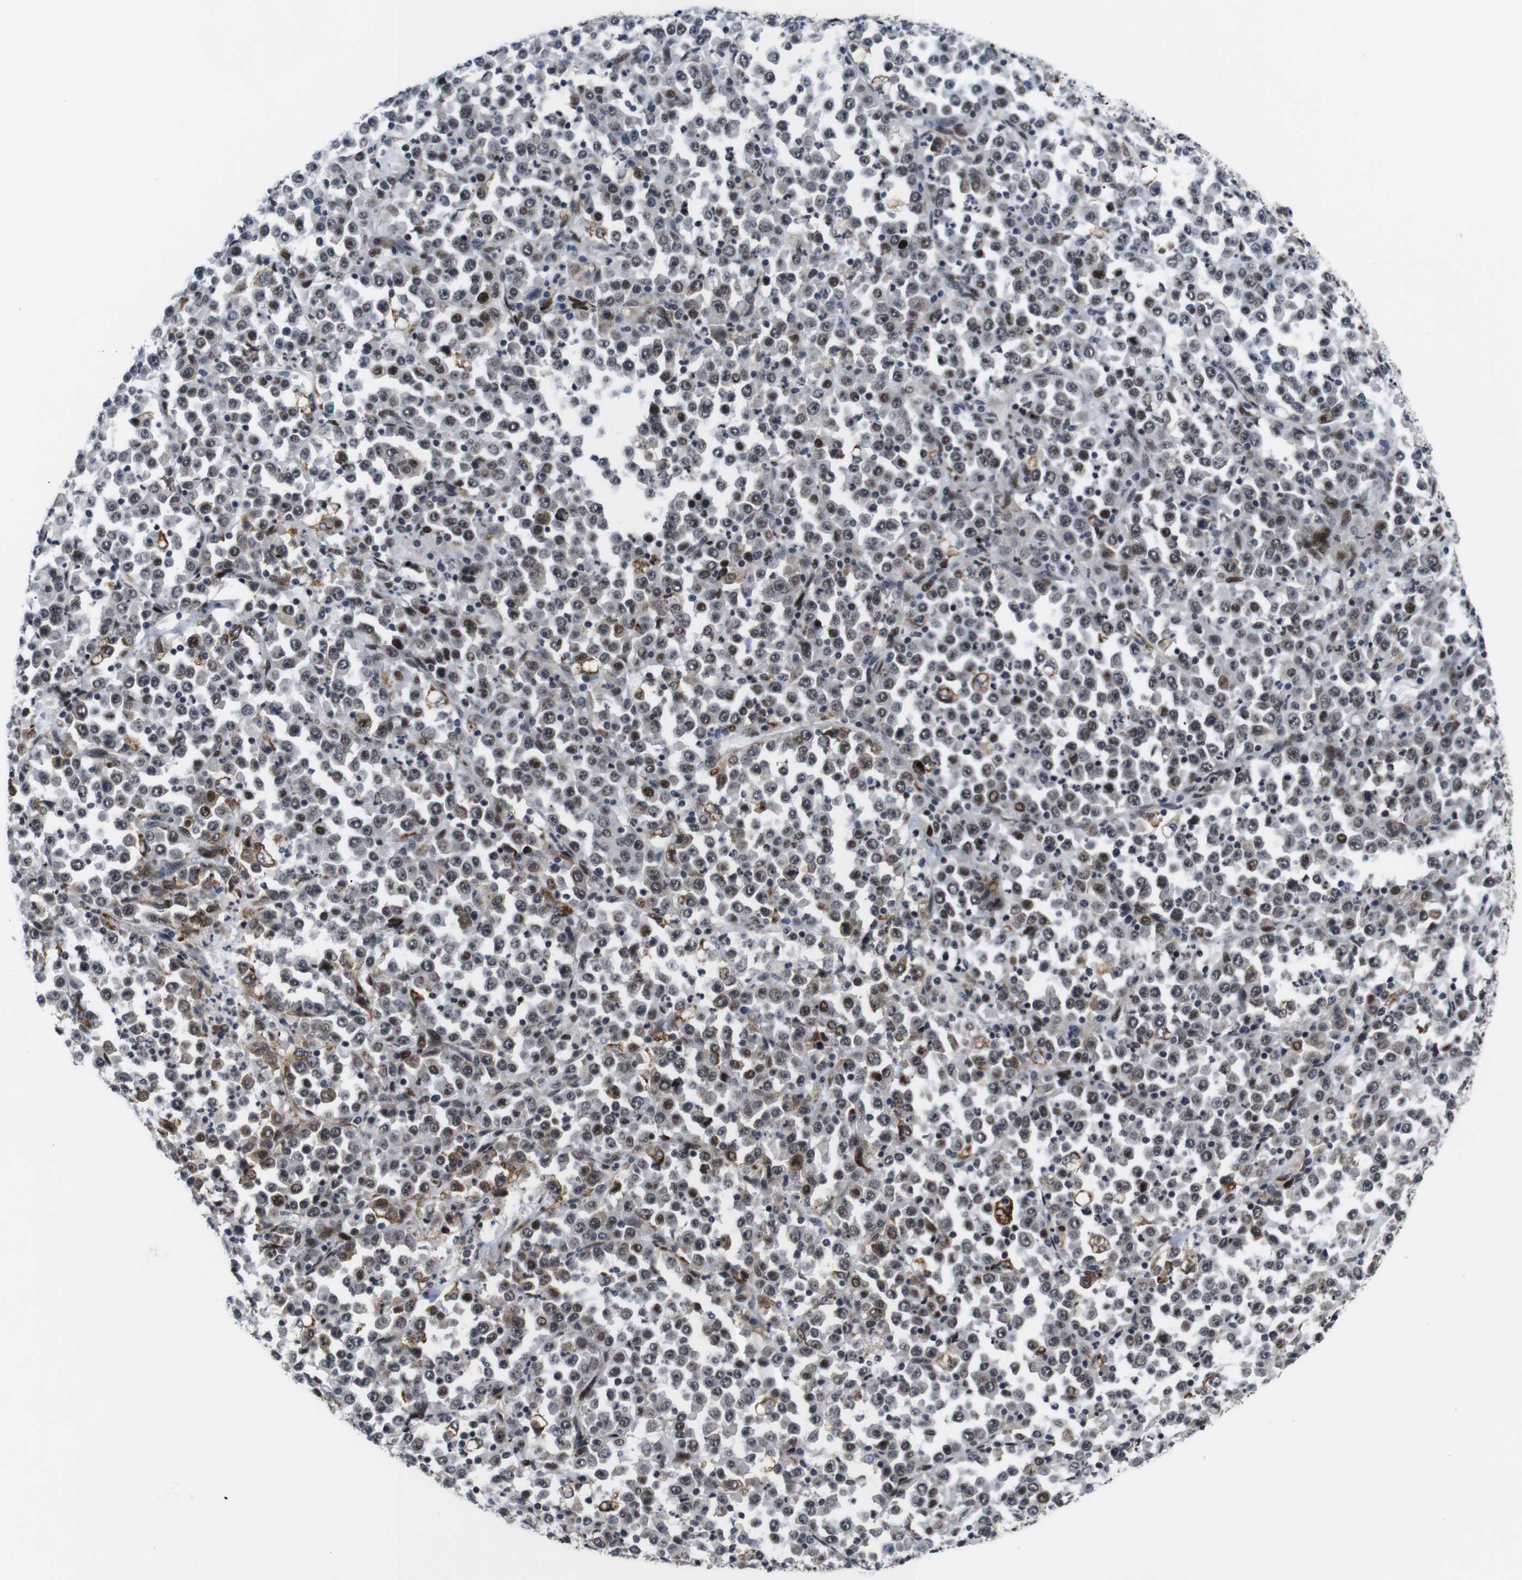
{"staining": {"intensity": "moderate", "quantity": "25%-75%", "location": "nuclear"}, "tissue": "stomach cancer", "cell_type": "Tumor cells", "image_type": "cancer", "snomed": [{"axis": "morphology", "description": "Normal tissue, NOS"}, {"axis": "morphology", "description": "Adenocarcinoma, NOS"}, {"axis": "topography", "description": "Stomach, upper"}, {"axis": "topography", "description": "Stomach"}], "caption": "This photomicrograph reveals stomach adenocarcinoma stained with immunohistochemistry to label a protein in brown. The nuclear of tumor cells show moderate positivity for the protein. Nuclei are counter-stained blue.", "gene": "EIF4G1", "patient": {"sex": "male", "age": 59}}